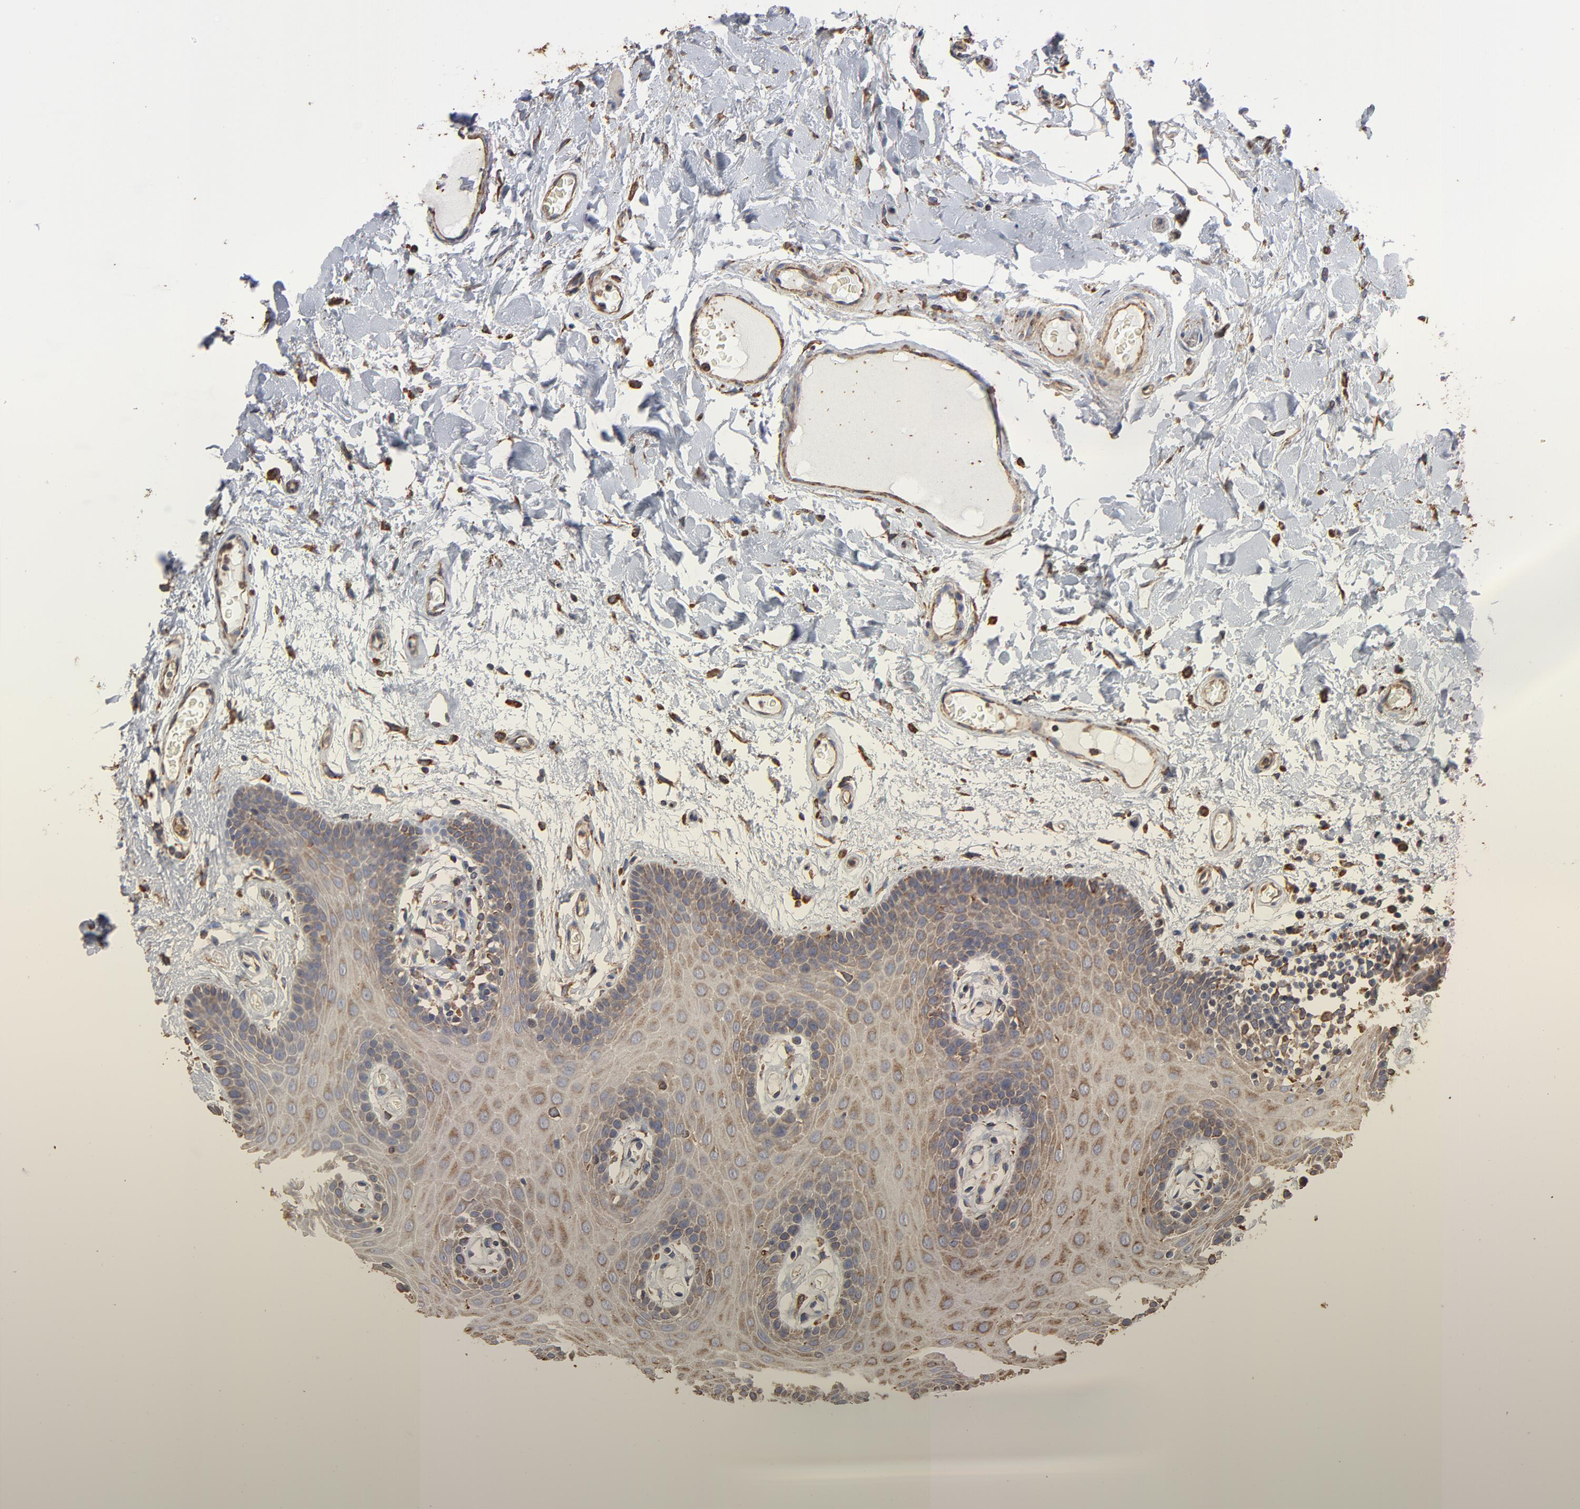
{"staining": {"intensity": "negative", "quantity": "none", "location": "none"}, "tissue": "oral mucosa", "cell_type": "Squamous epithelial cells", "image_type": "normal", "snomed": [{"axis": "morphology", "description": "Normal tissue, NOS"}, {"axis": "morphology", "description": "Squamous cell carcinoma, NOS"}, {"axis": "topography", "description": "Skeletal muscle"}, {"axis": "topography", "description": "Oral tissue"}, {"axis": "topography", "description": "Head-Neck"}], "caption": "High magnification brightfield microscopy of unremarkable oral mucosa stained with DAB (3,3'-diaminobenzidine) (brown) and counterstained with hematoxylin (blue): squamous epithelial cells show no significant staining.", "gene": "PDIA3", "patient": {"sex": "male", "age": 71}}